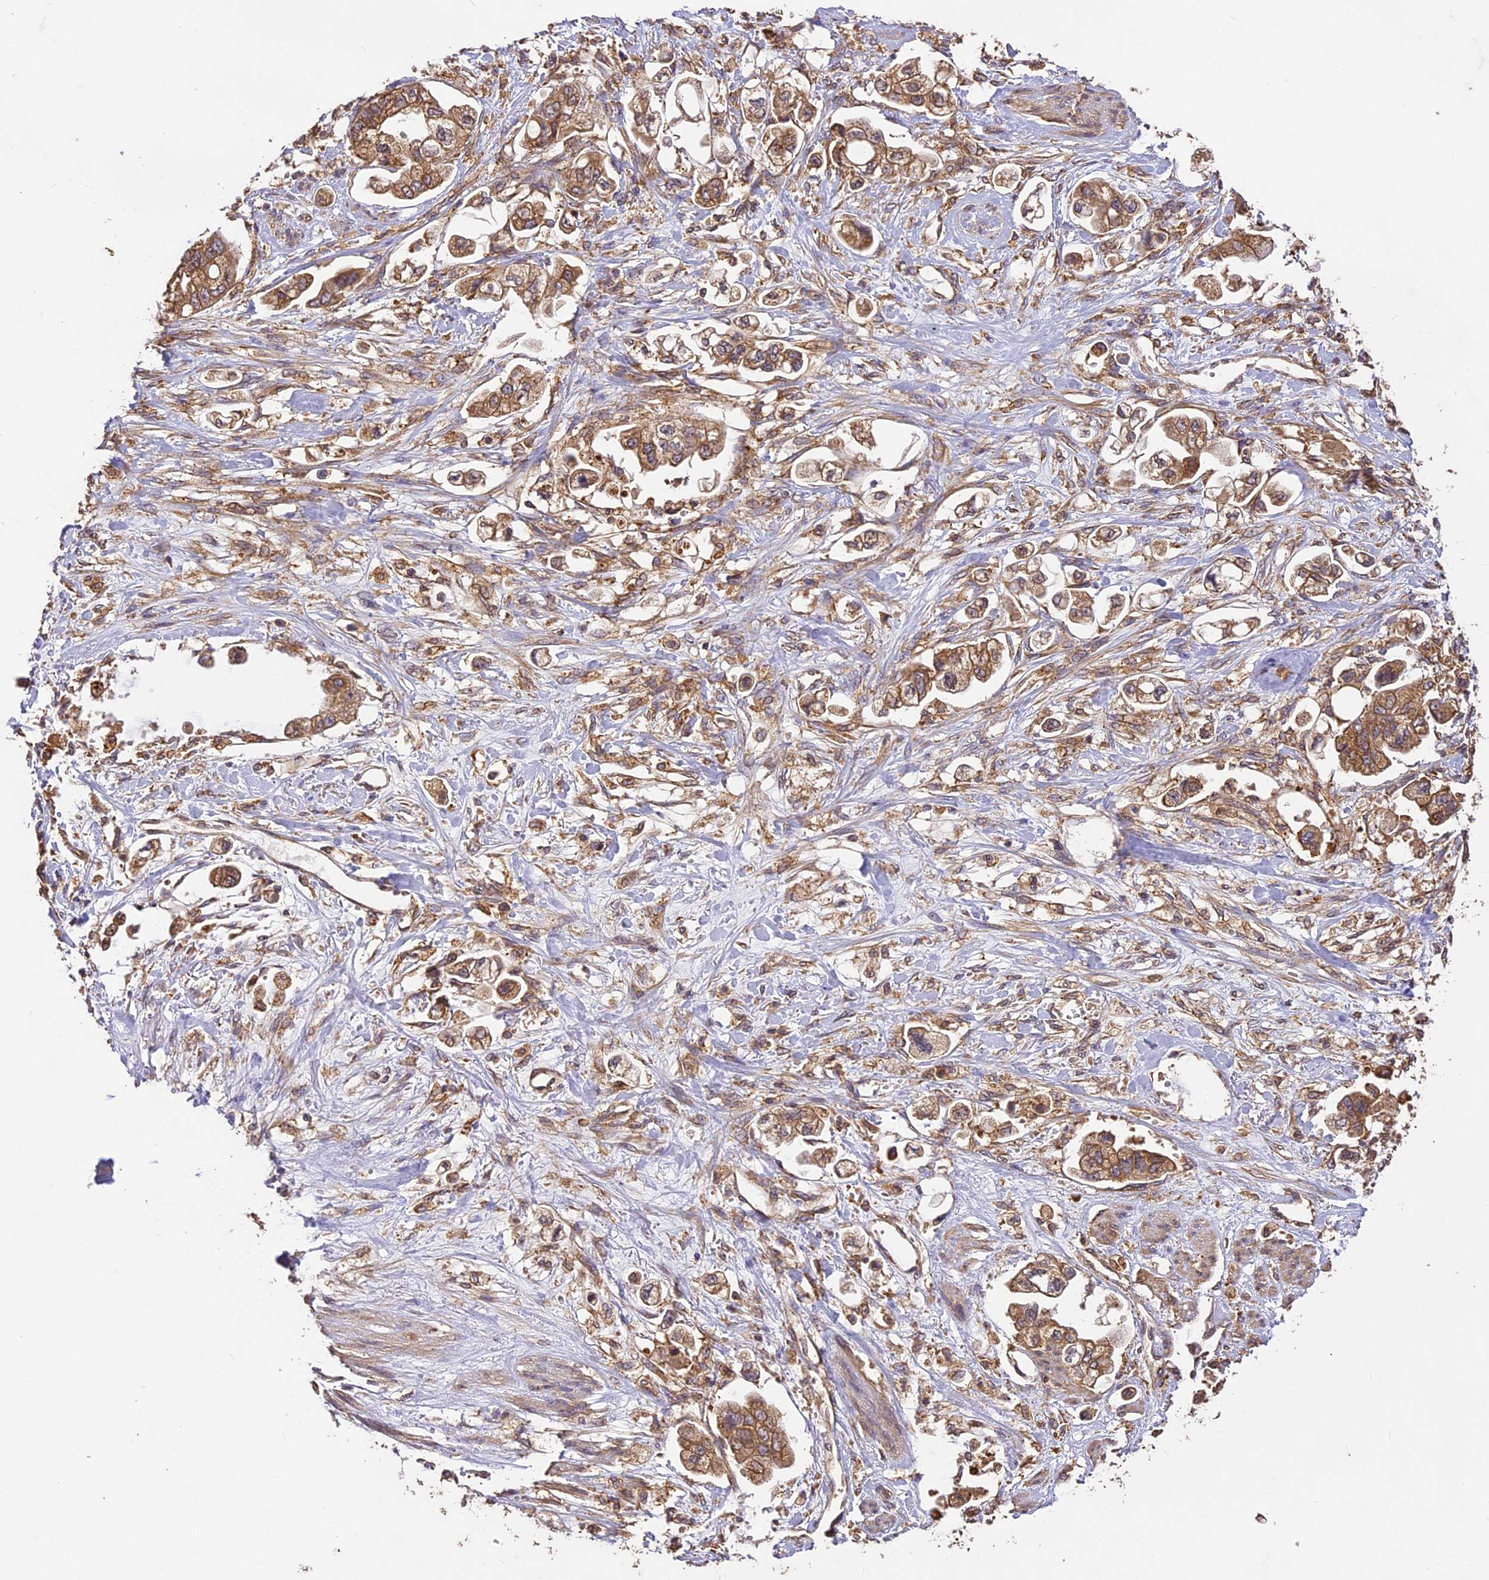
{"staining": {"intensity": "moderate", "quantity": ">75%", "location": "cytoplasmic/membranous"}, "tissue": "stomach cancer", "cell_type": "Tumor cells", "image_type": "cancer", "snomed": [{"axis": "morphology", "description": "Adenocarcinoma, NOS"}, {"axis": "topography", "description": "Stomach"}], "caption": "Stomach cancer (adenocarcinoma) was stained to show a protein in brown. There is medium levels of moderate cytoplasmic/membranous staining in approximately >75% of tumor cells. (brown staining indicates protein expression, while blue staining denotes nuclei).", "gene": "BRAP", "patient": {"sex": "male", "age": 62}}